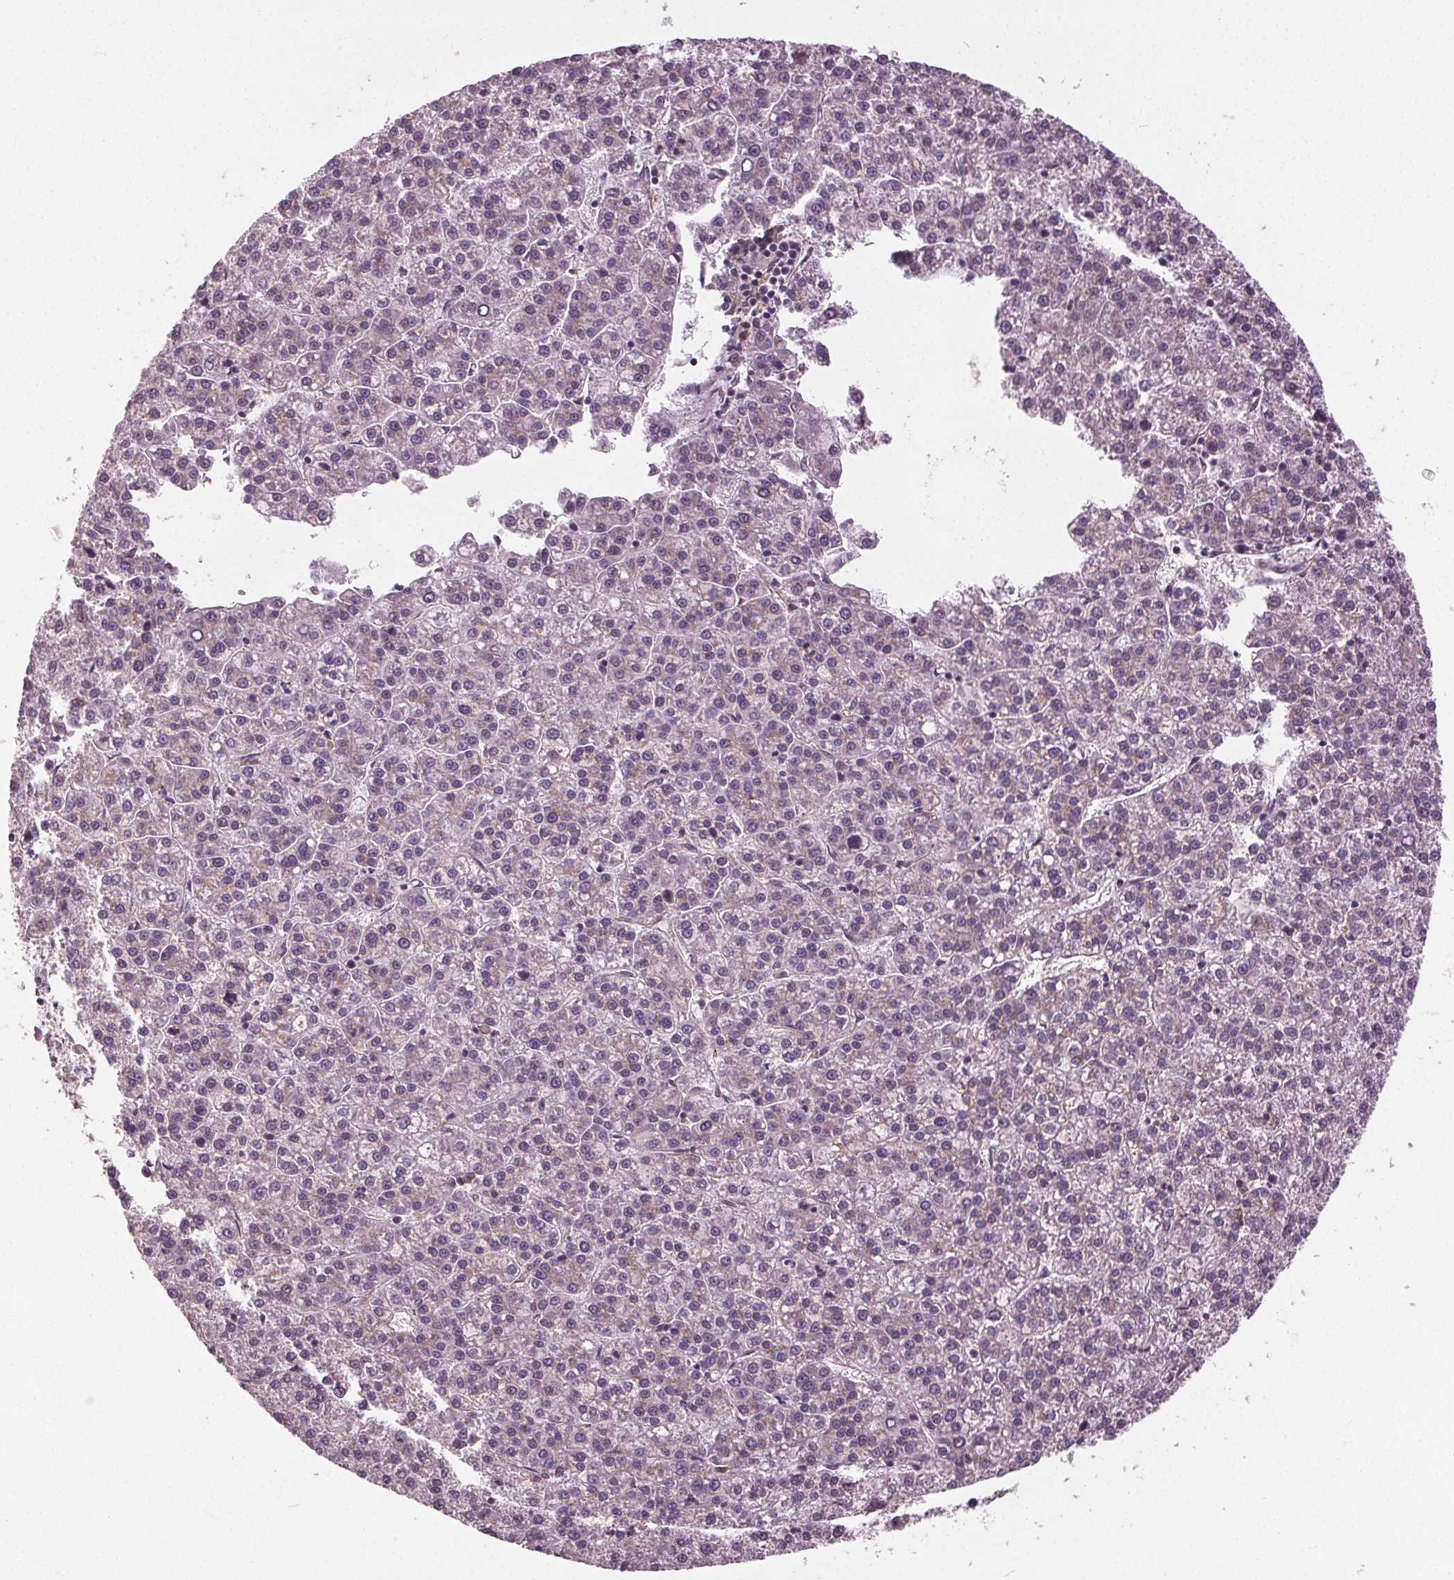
{"staining": {"intensity": "negative", "quantity": "none", "location": "none"}, "tissue": "liver cancer", "cell_type": "Tumor cells", "image_type": "cancer", "snomed": [{"axis": "morphology", "description": "Carcinoma, Hepatocellular, NOS"}, {"axis": "topography", "description": "Liver"}], "caption": "This is a micrograph of immunohistochemistry staining of liver cancer, which shows no expression in tumor cells. (Stains: DAB (3,3'-diaminobenzidine) immunohistochemistry (IHC) with hematoxylin counter stain, Microscopy: brightfield microscopy at high magnification).", "gene": "BSDC1", "patient": {"sex": "female", "age": 58}}